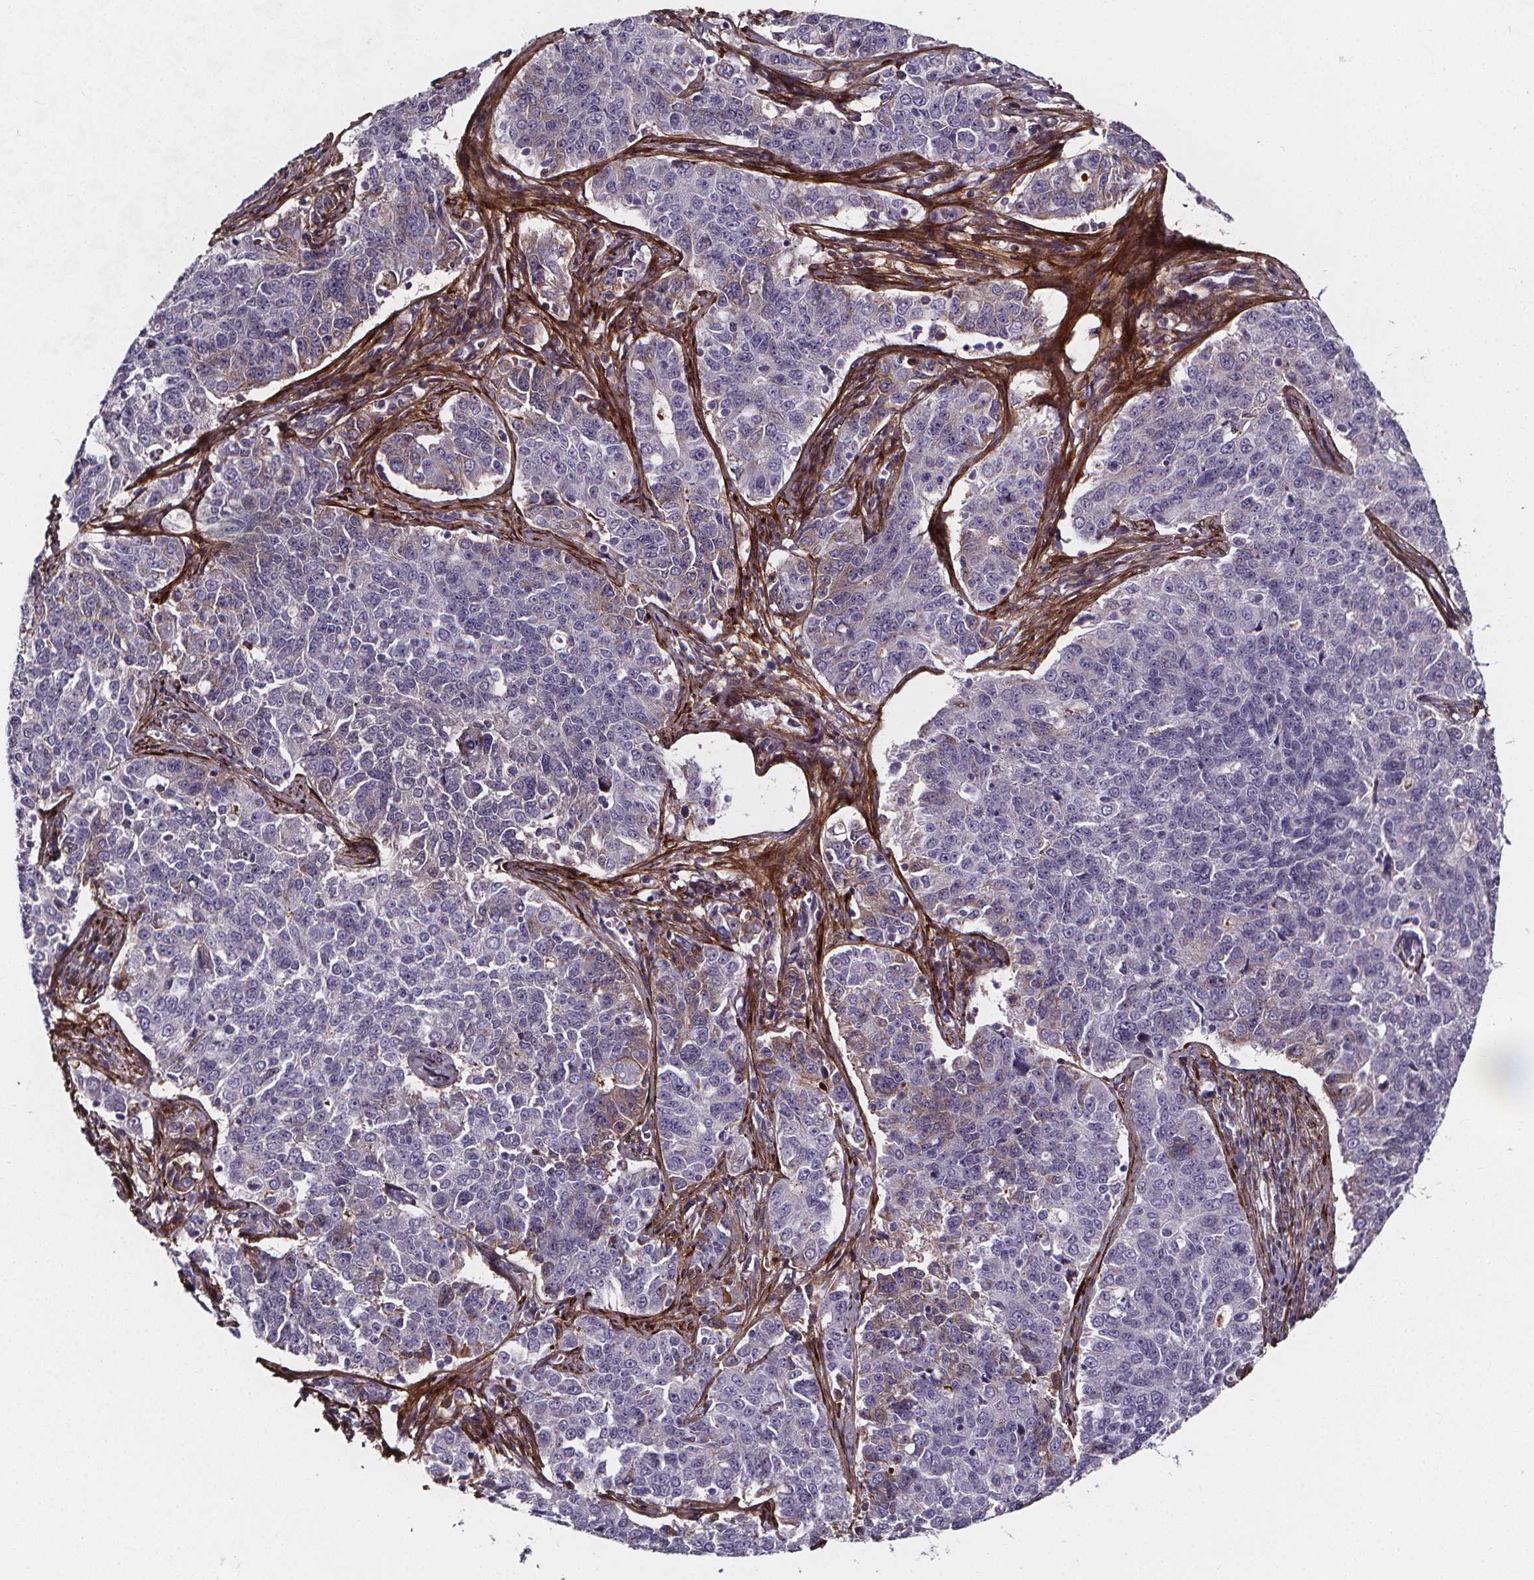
{"staining": {"intensity": "negative", "quantity": "none", "location": "none"}, "tissue": "endometrial cancer", "cell_type": "Tumor cells", "image_type": "cancer", "snomed": [{"axis": "morphology", "description": "Adenocarcinoma, NOS"}, {"axis": "topography", "description": "Endometrium"}], "caption": "Endometrial cancer was stained to show a protein in brown. There is no significant staining in tumor cells.", "gene": "AEBP1", "patient": {"sex": "female", "age": 43}}